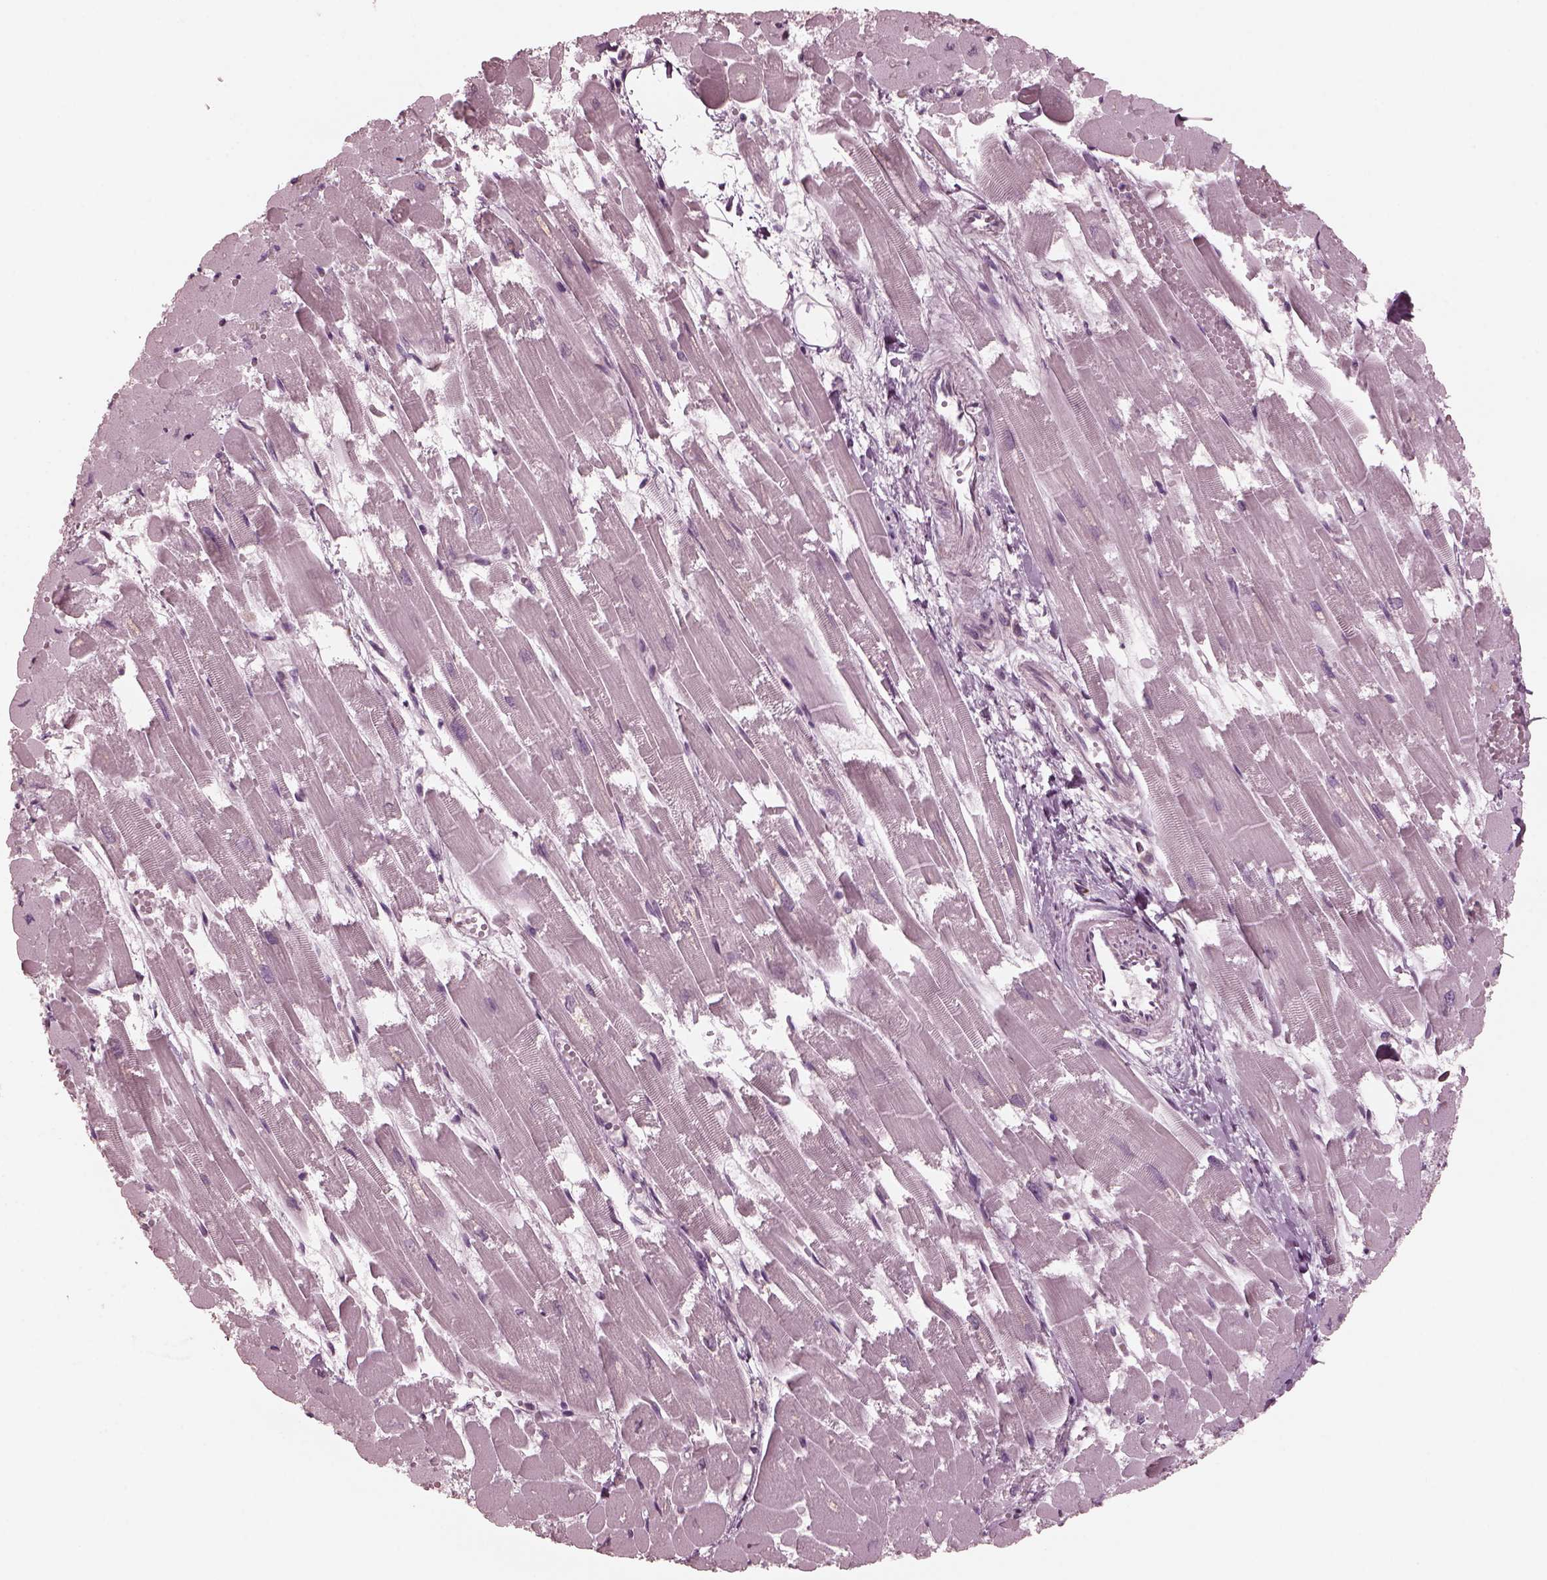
{"staining": {"intensity": "negative", "quantity": "none", "location": "none"}, "tissue": "heart muscle", "cell_type": "Cardiomyocytes", "image_type": "normal", "snomed": [{"axis": "morphology", "description": "Normal tissue, NOS"}, {"axis": "topography", "description": "Heart"}], "caption": "The histopathology image displays no staining of cardiomyocytes in normal heart muscle.", "gene": "CELSR3", "patient": {"sex": "female", "age": 52}}